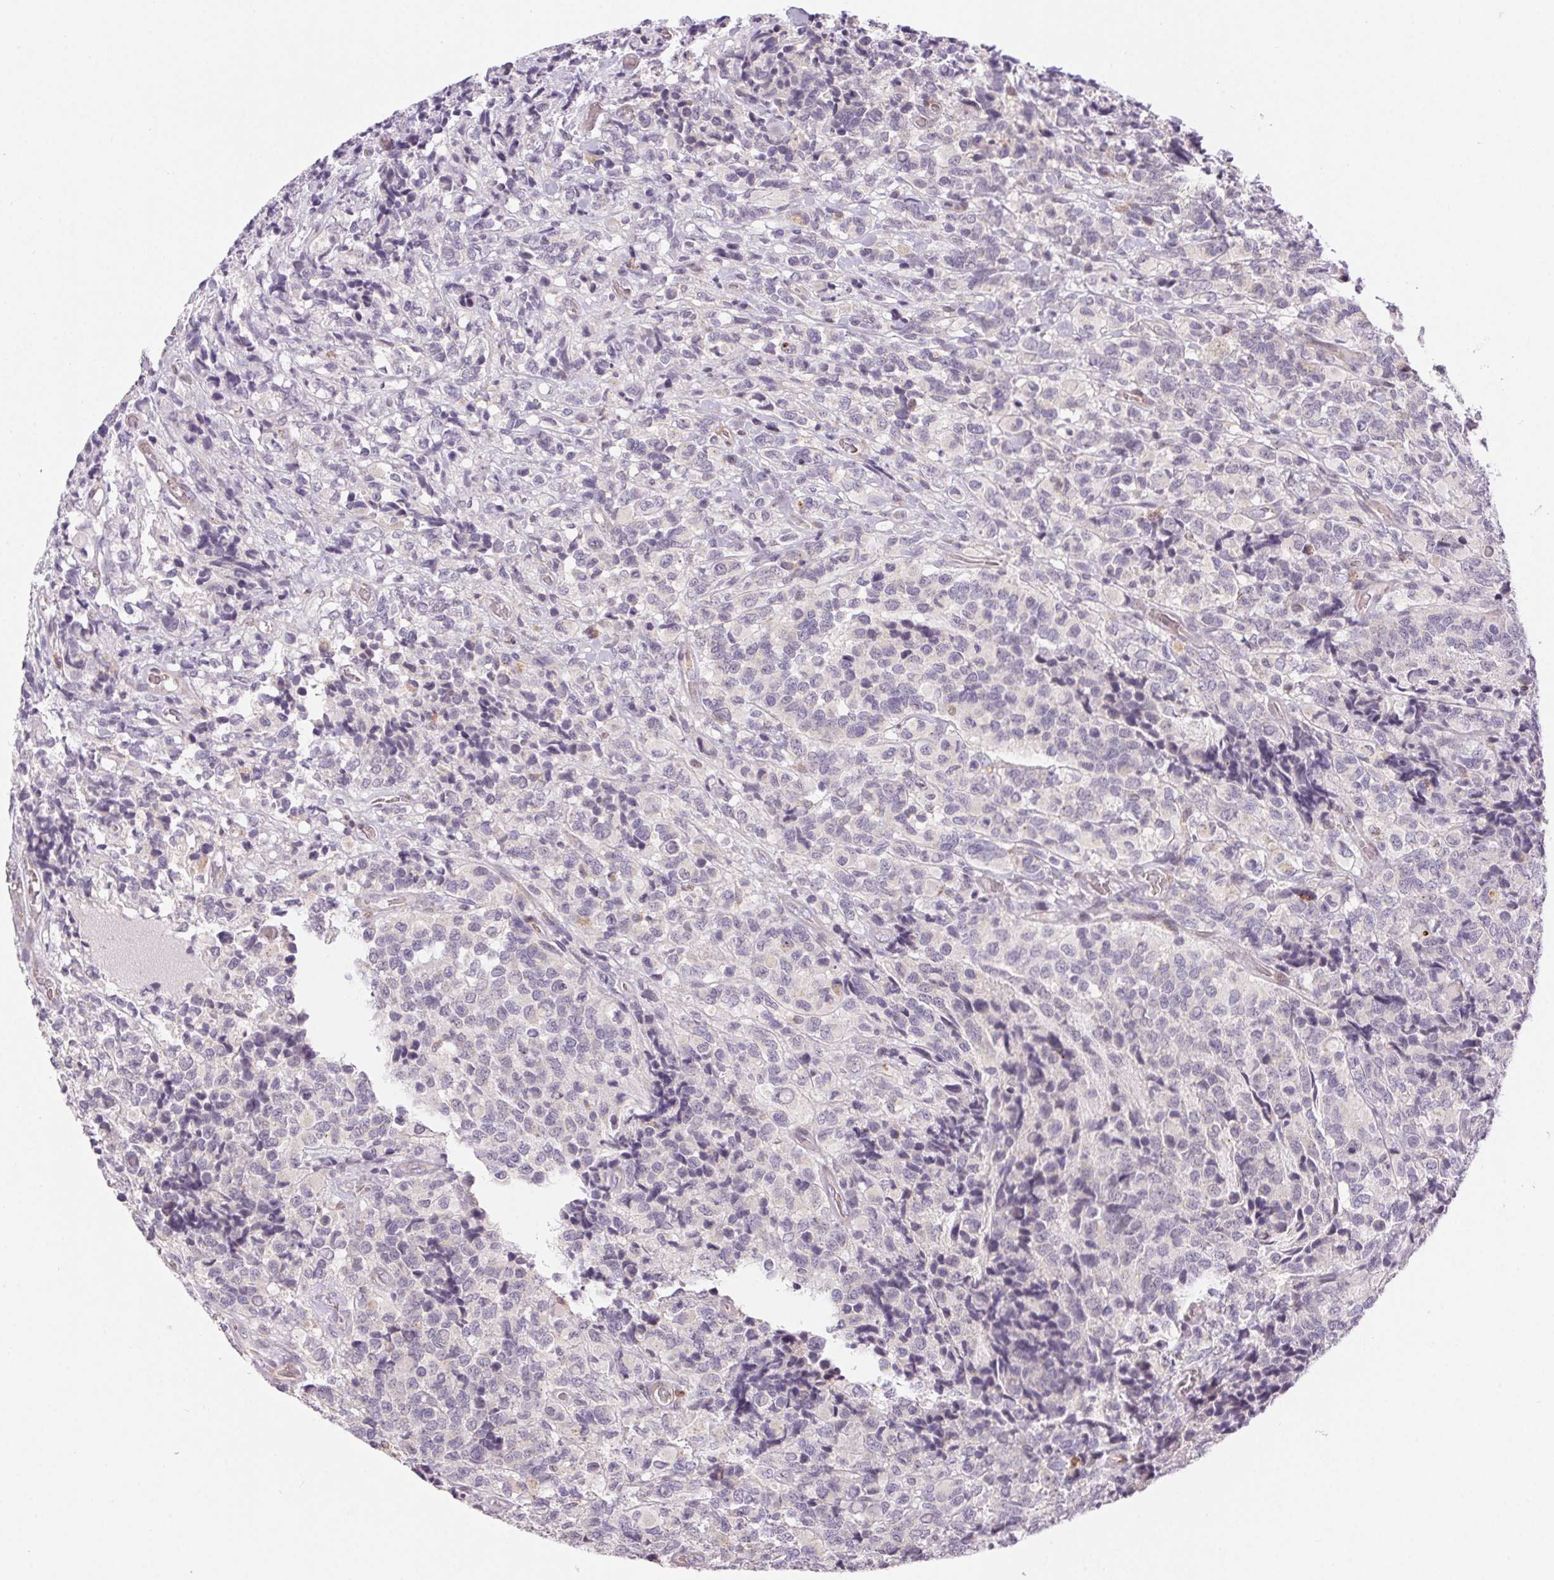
{"staining": {"intensity": "negative", "quantity": "none", "location": "none"}, "tissue": "glioma", "cell_type": "Tumor cells", "image_type": "cancer", "snomed": [{"axis": "morphology", "description": "Glioma, malignant, High grade"}, {"axis": "topography", "description": "Brain"}], "caption": "Photomicrograph shows no significant protein expression in tumor cells of glioma. (Immunohistochemistry (ihc), brightfield microscopy, high magnification).", "gene": "RPGRIP1", "patient": {"sex": "male", "age": 39}}